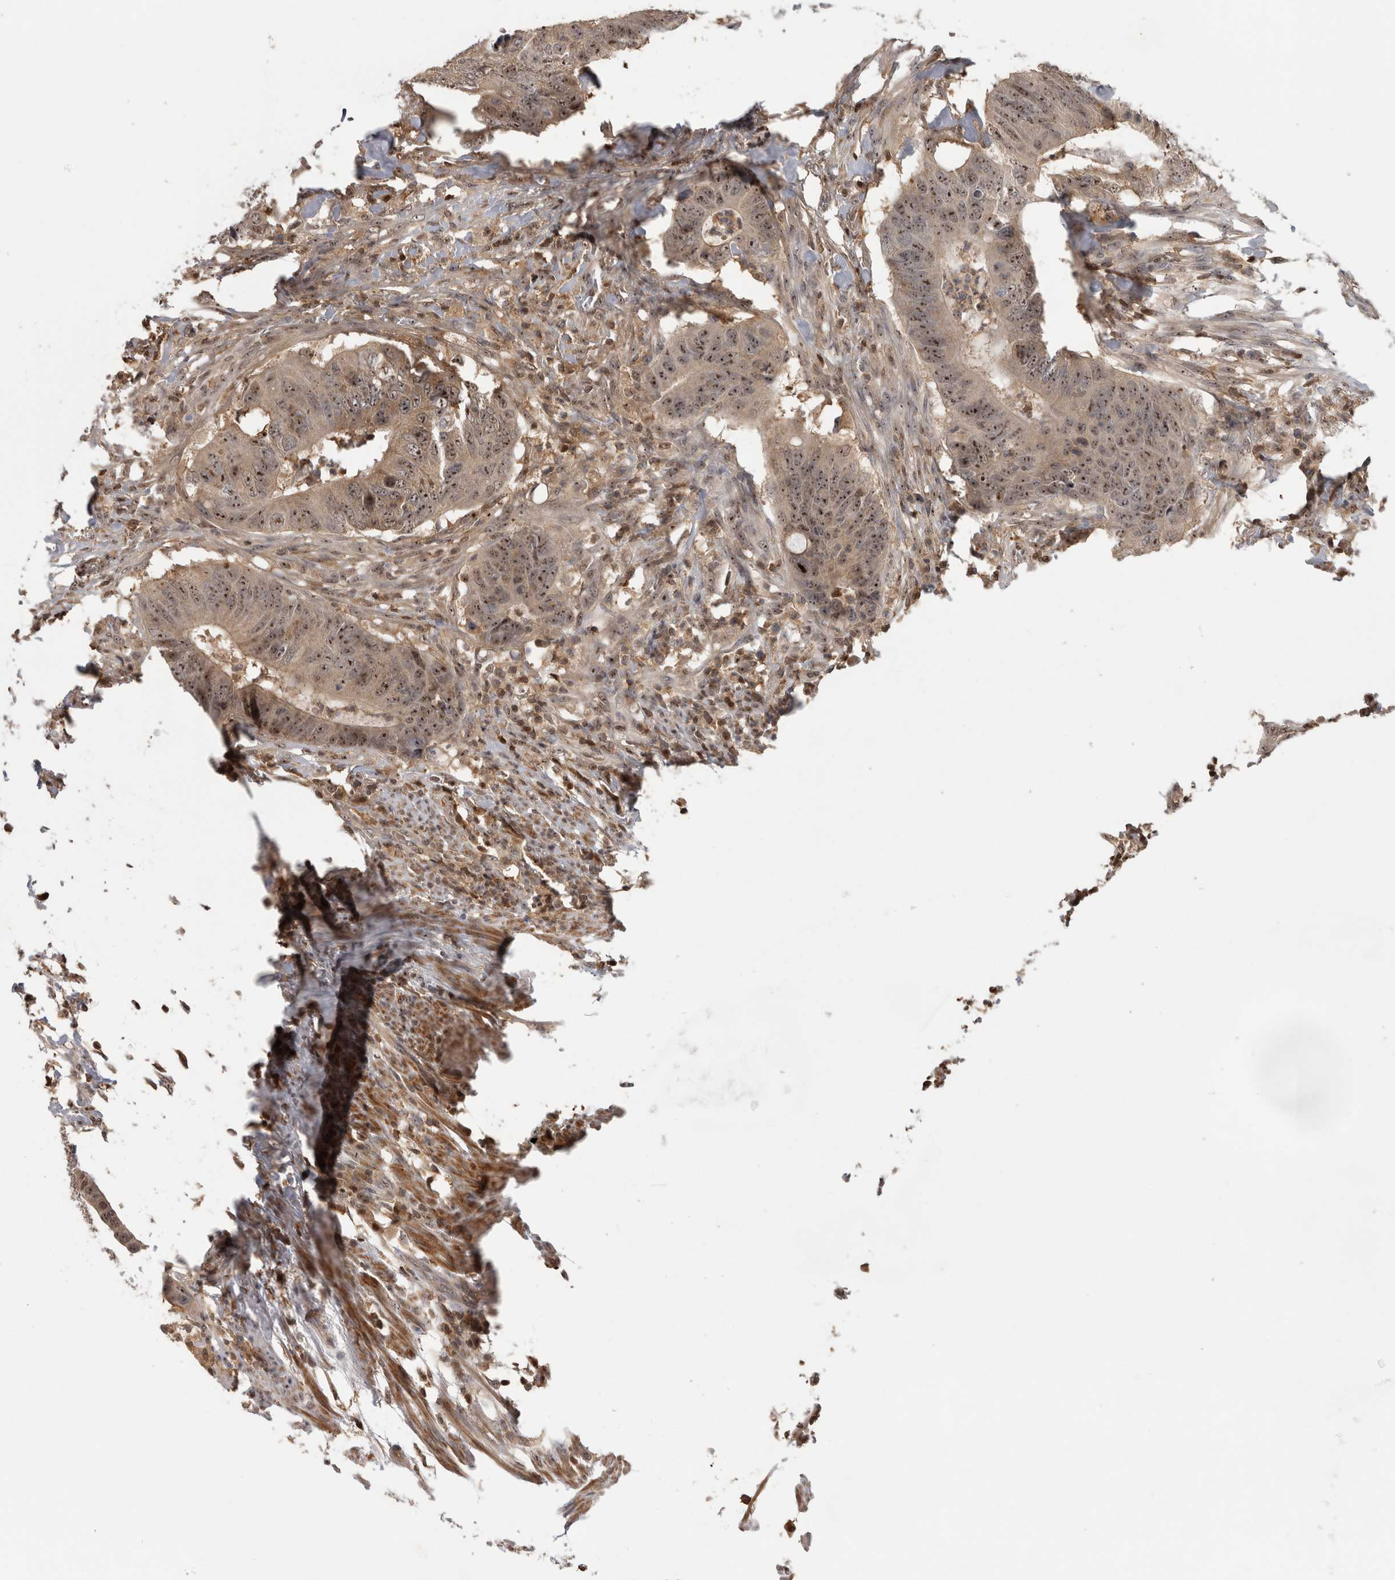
{"staining": {"intensity": "moderate", "quantity": ">75%", "location": "nuclear"}, "tissue": "colorectal cancer", "cell_type": "Tumor cells", "image_type": "cancer", "snomed": [{"axis": "morphology", "description": "Adenocarcinoma, NOS"}, {"axis": "topography", "description": "Colon"}], "caption": "Protein staining displays moderate nuclear staining in approximately >75% of tumor cells in colorectal cancer (adenocarcinoma).", "gene": "TDRD7", "patient": {"sex": "male", "age": 56}}